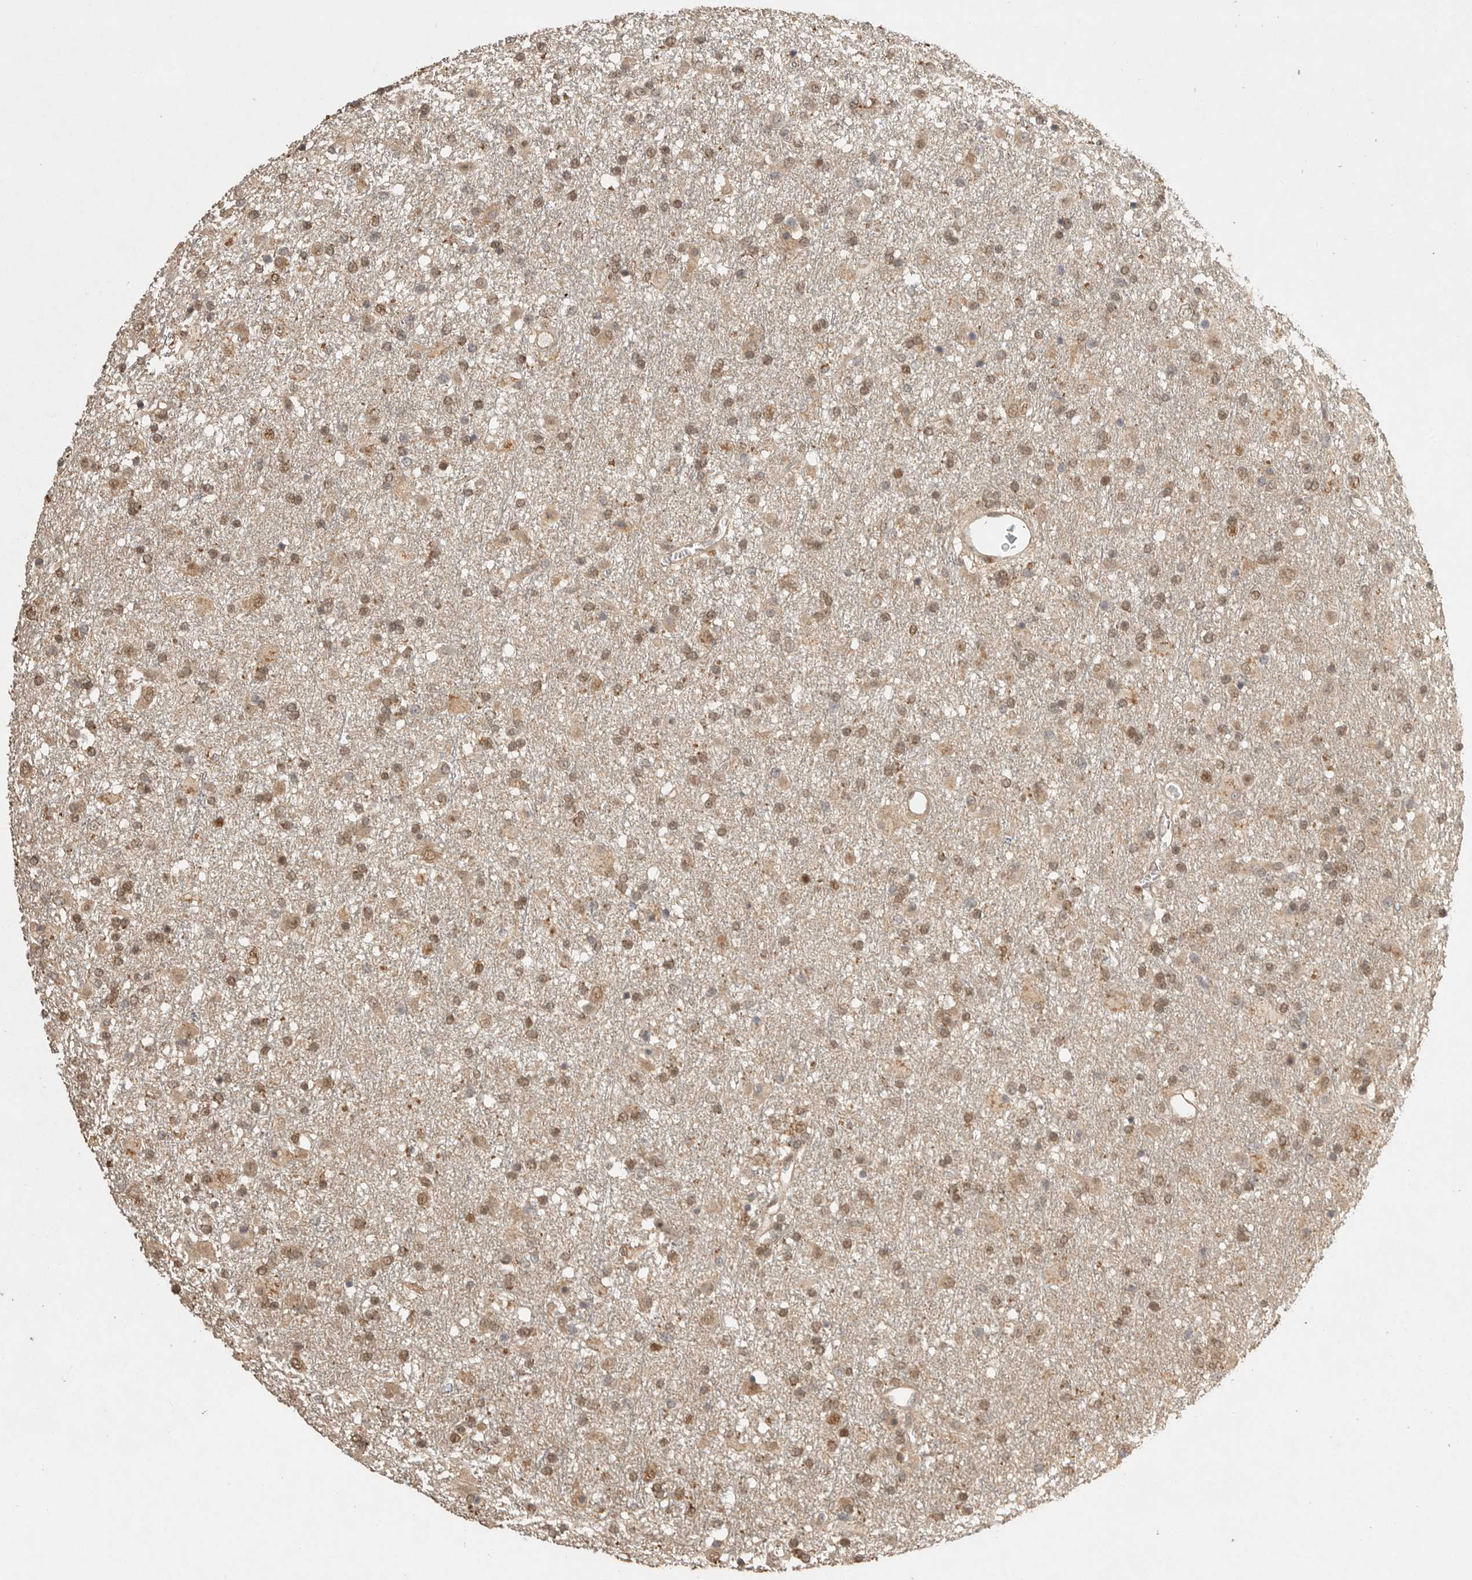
{"staining": {"intensity": "weak", "quantity": ">75%", "location": "cytoplasmic/membranous,nuclear"}, "tissue": "glioma", "cell_type": "Tumor cells", "image_type": "cancer", "snomed": [{"axis": "morphology", "description": "Glioma, malignant, Low grade"}, {"axis": "topography", "description": "Brain"}], "caption": "The micrograph displays staining of glioma, revealing weak cytoplasmic/membranous and nuclear protein positivity (brown color) within tumor cells.", "gene": "DFFA", "patient": {"sex": "male", "age": 65}}